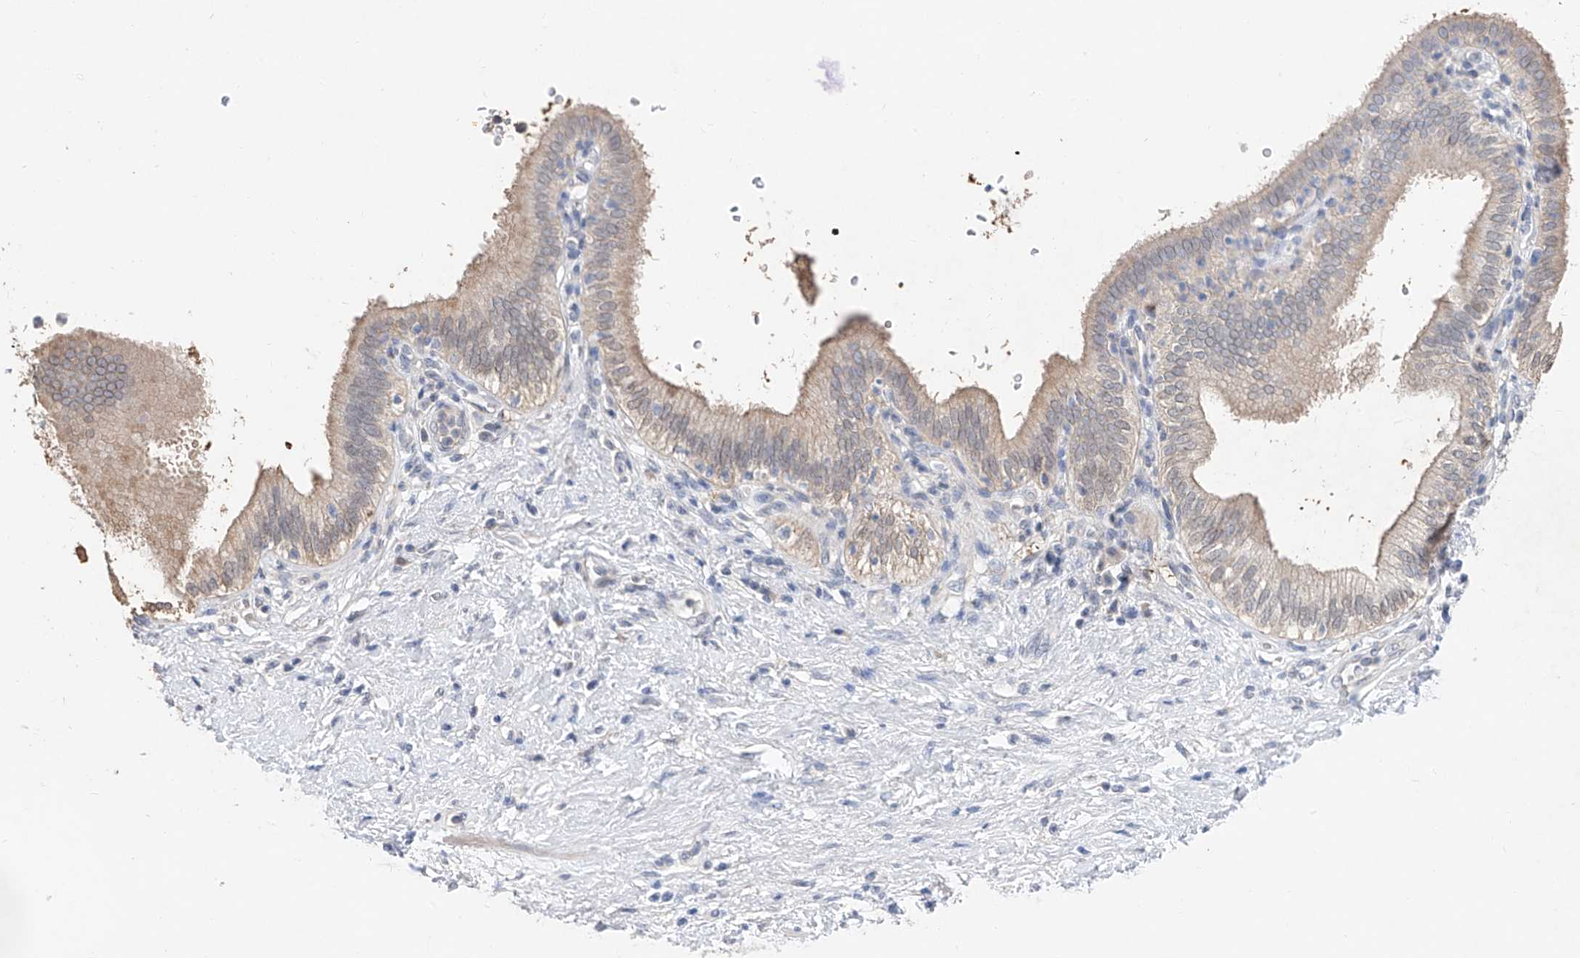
{"staining": {"intensity": "weak", "quantity": "25%-75%", "location": "cytoplasmic/membranous,nuclear"}, "tissue": "pancreatic cancer", "cell_type": "Tumor cells", "image_type": "cancer", "snomed": [{"axis": "morphology", "description": "Adenocarcinoma, NOS"}, {"axis": "topography", "description": "Pancreas"}], "caption": "Adenocarcinoma (pancreatic) tissue demonstrates weak cytoplasmic/membranous and nuclear positivity in approximately 25%-75% of tumor cells (brown staining indicates protein expression, while blue staining denotes nuclei).", "gene": "FUCA2", "patient": {"sex": "female", "age": 73}}